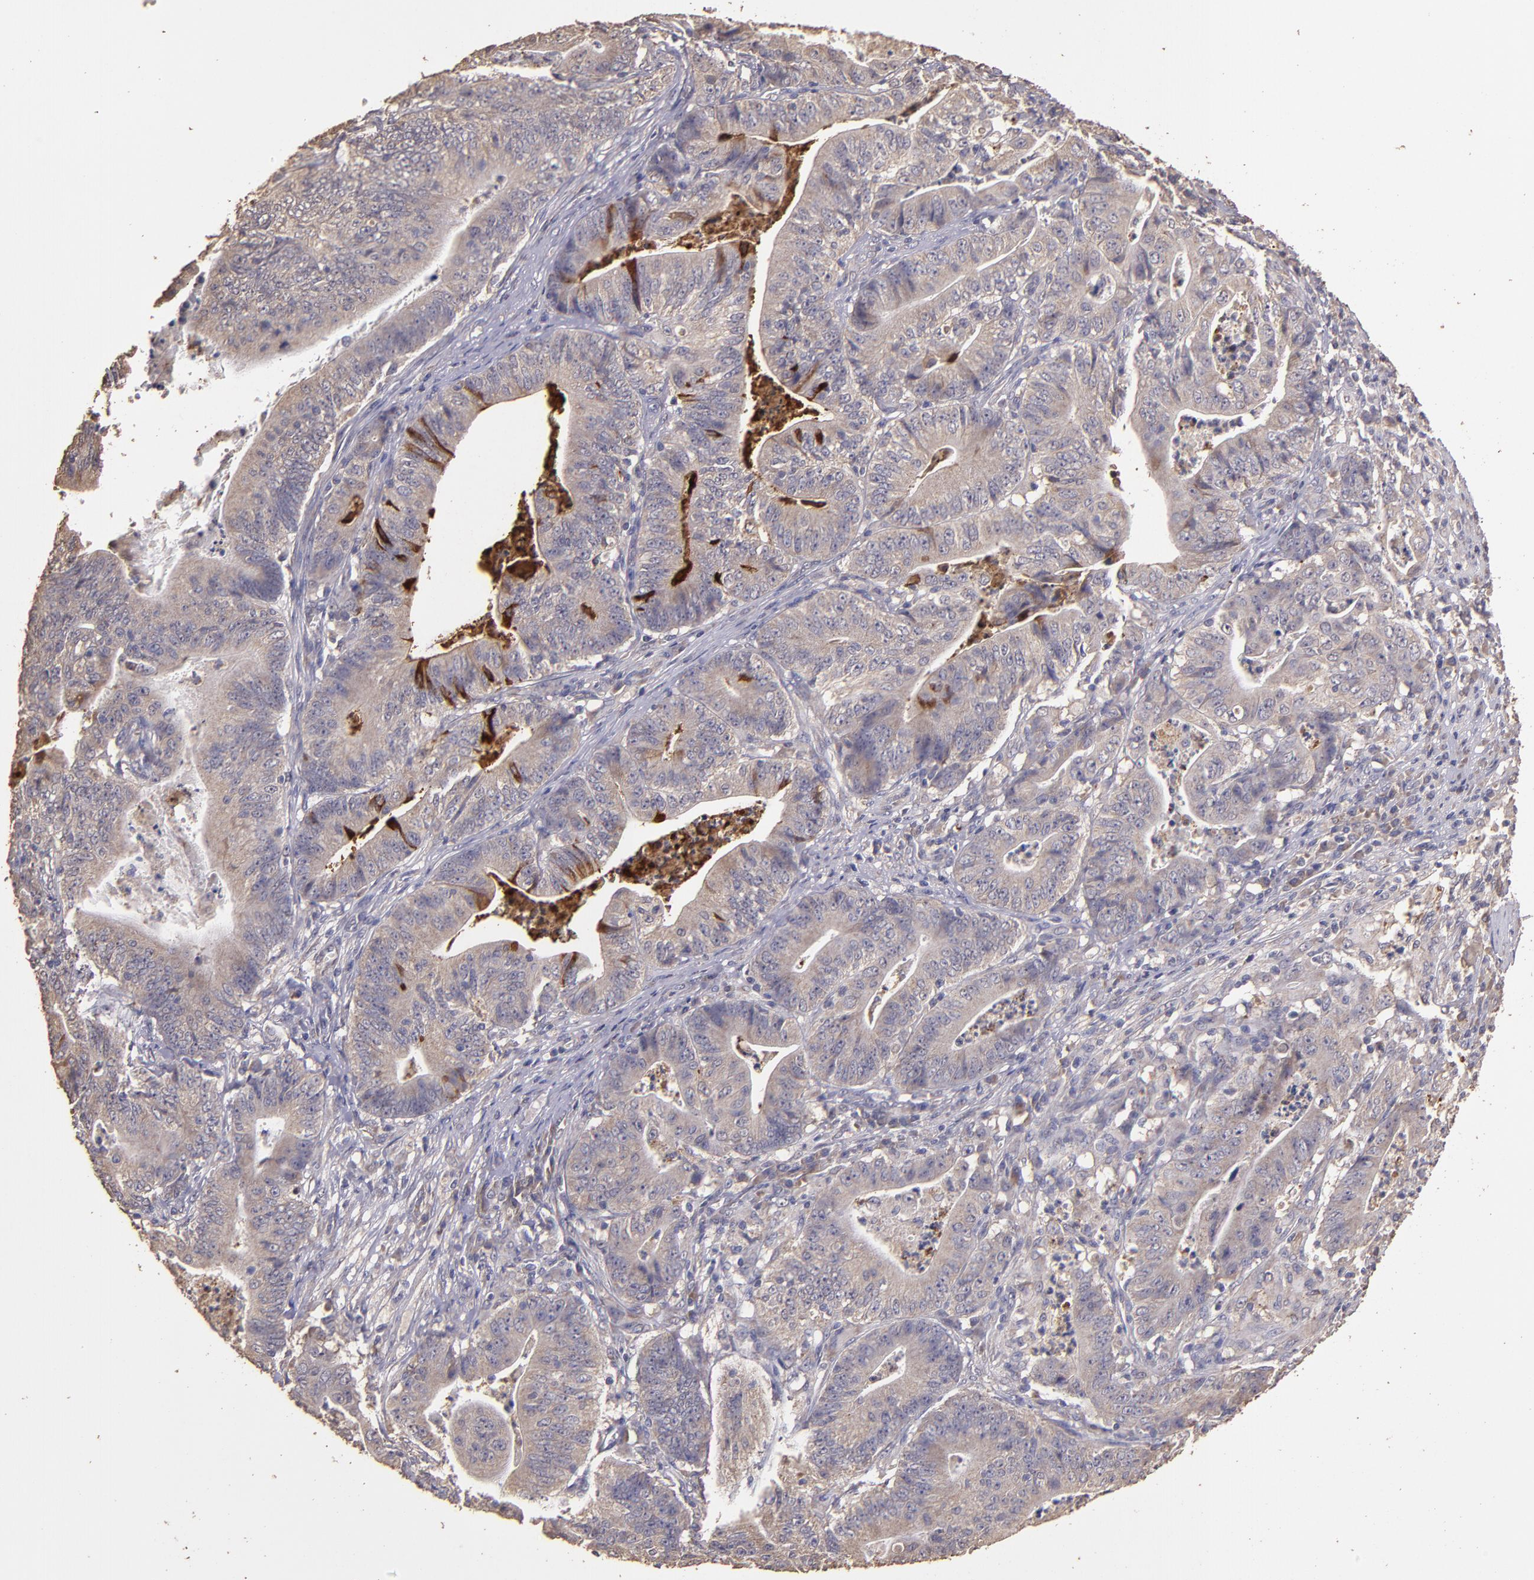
{"staining": {"intensity": "weak", "quantity": ">75%", "location": "cytoplasmic/membranous"}, "tissue": "stomach cancer", "cell_type": "Tumor cells", "image_type": "cancer", "snomed": [{"axis": "morphology", "description": "Adenocarcinoma, NOS"}, {"axis": "topography", "description": "Stomach, lower"}], "caption": "A high-resolution photomicrograph shows immunohistochemistry (IHC) staining of stomach adenocarcinoma, which reveals weak cytoplasmic/membranous expression in approximately >75% of tumor cells. (Stains: DAB (3,3'-diaminobenzidine) in brown, nuclei in blue, Microscopy: brightfield microscopy at high magnification).", "gene": "HECTD1", "patient": {"sex": "female", "age": 86}}